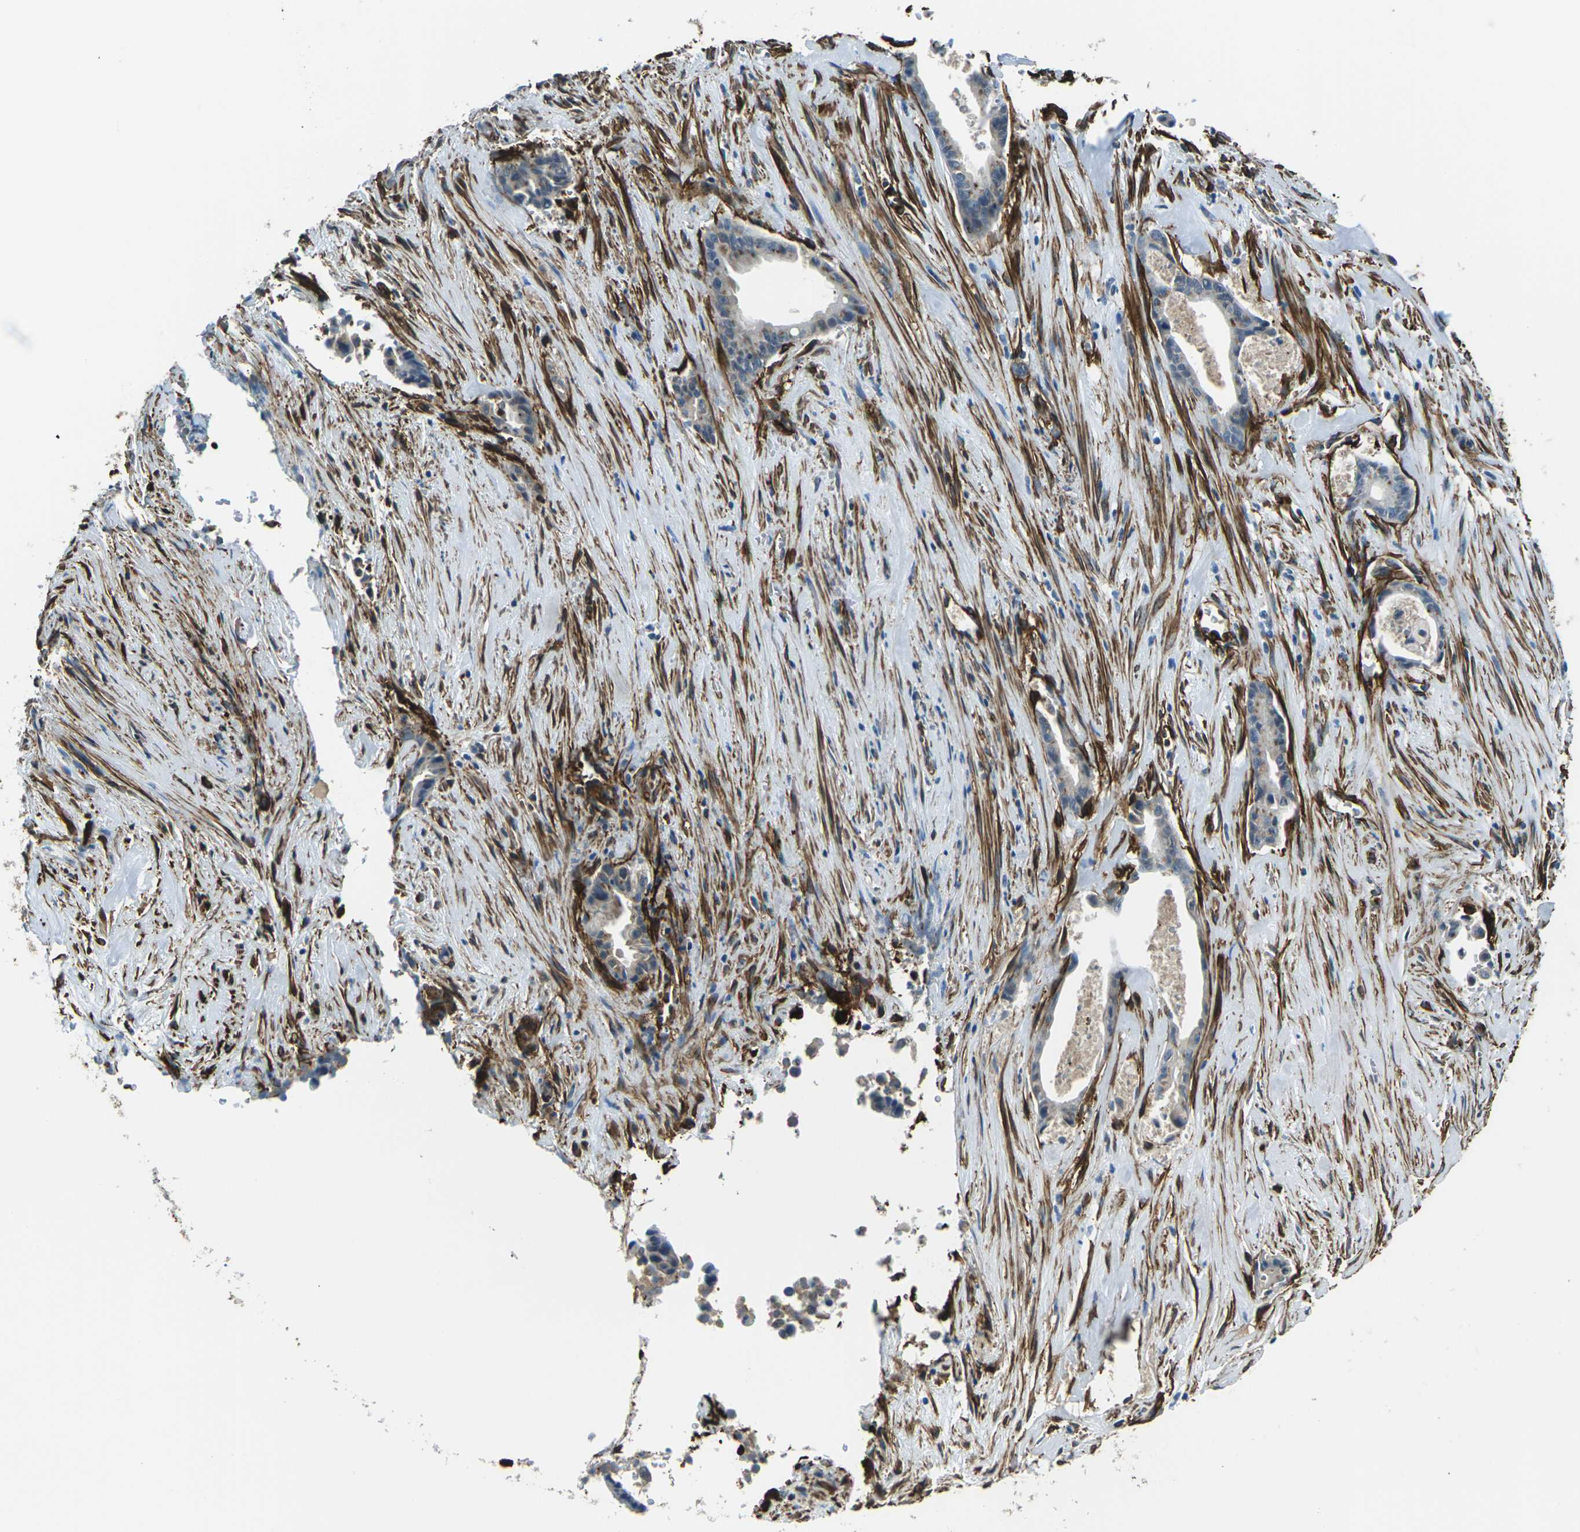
{"staining": {"intensity": "negative", "quantity": "none", "location": "none"}, "tissue": "liver cancer", "cell_type": "Tumor cells", "image_type": "cancer", "snomed": [{"axis": "morphology", "description": "Cholangiocarcinoma"}, {"axis": "topography", "description": "Liver"}], "caption": "This image is of cholangiocarcinoma (liver) stained with immunohistochemistry (IHC) to label a protein in brown with the nuclei are counter-stained blue. There is no positivity in tumor cells. Brightfield microscopy of immunohistochemistry stained with DAB (3,3'-diaminobenzidine) (brown) and hematoxylin (blue), captured at high magnification.", "gene": "GRAMD1C", "patient": {"sex": "female", "age": 55}}